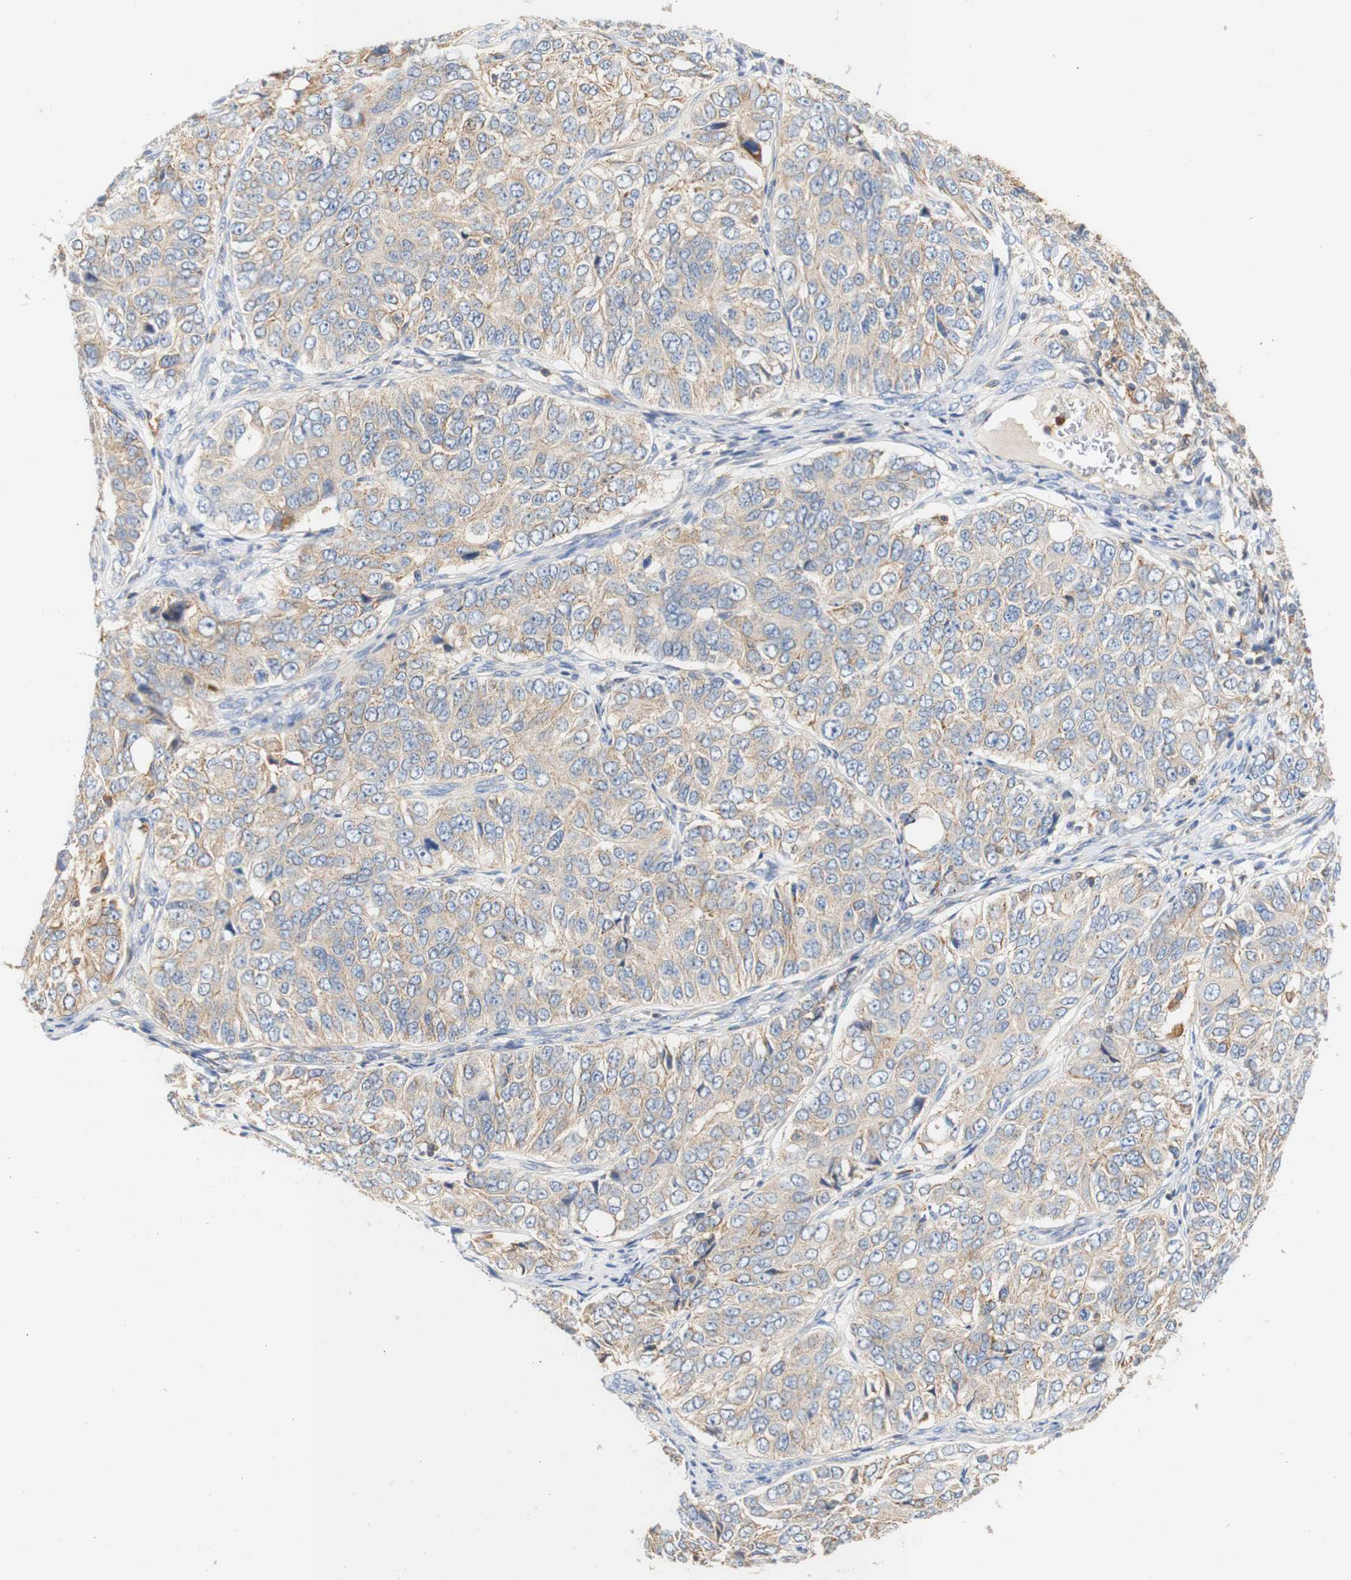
{"staining": {"intensity": "weak", "quantity": ">75%", "location": "cytoplasmic/membranous"}, "tissue": "ovarian cancer", "cell_type": "Tumor cells", "image_type": "cancer", "snomed": [{"axis": "morphology", "description": "Carcinoma, endometroid"}, {"axis": "topography", "description": "Ovary"}], "caption": "Protein positivity by immunohistochemistry (IHC) demonstrates weak cytoplasmic/membranous positivity in approximately >75% of tumor cells in ovarian cancer.", "gene": "PCDH7", "patient": {"sex": "female", "age": 51}}